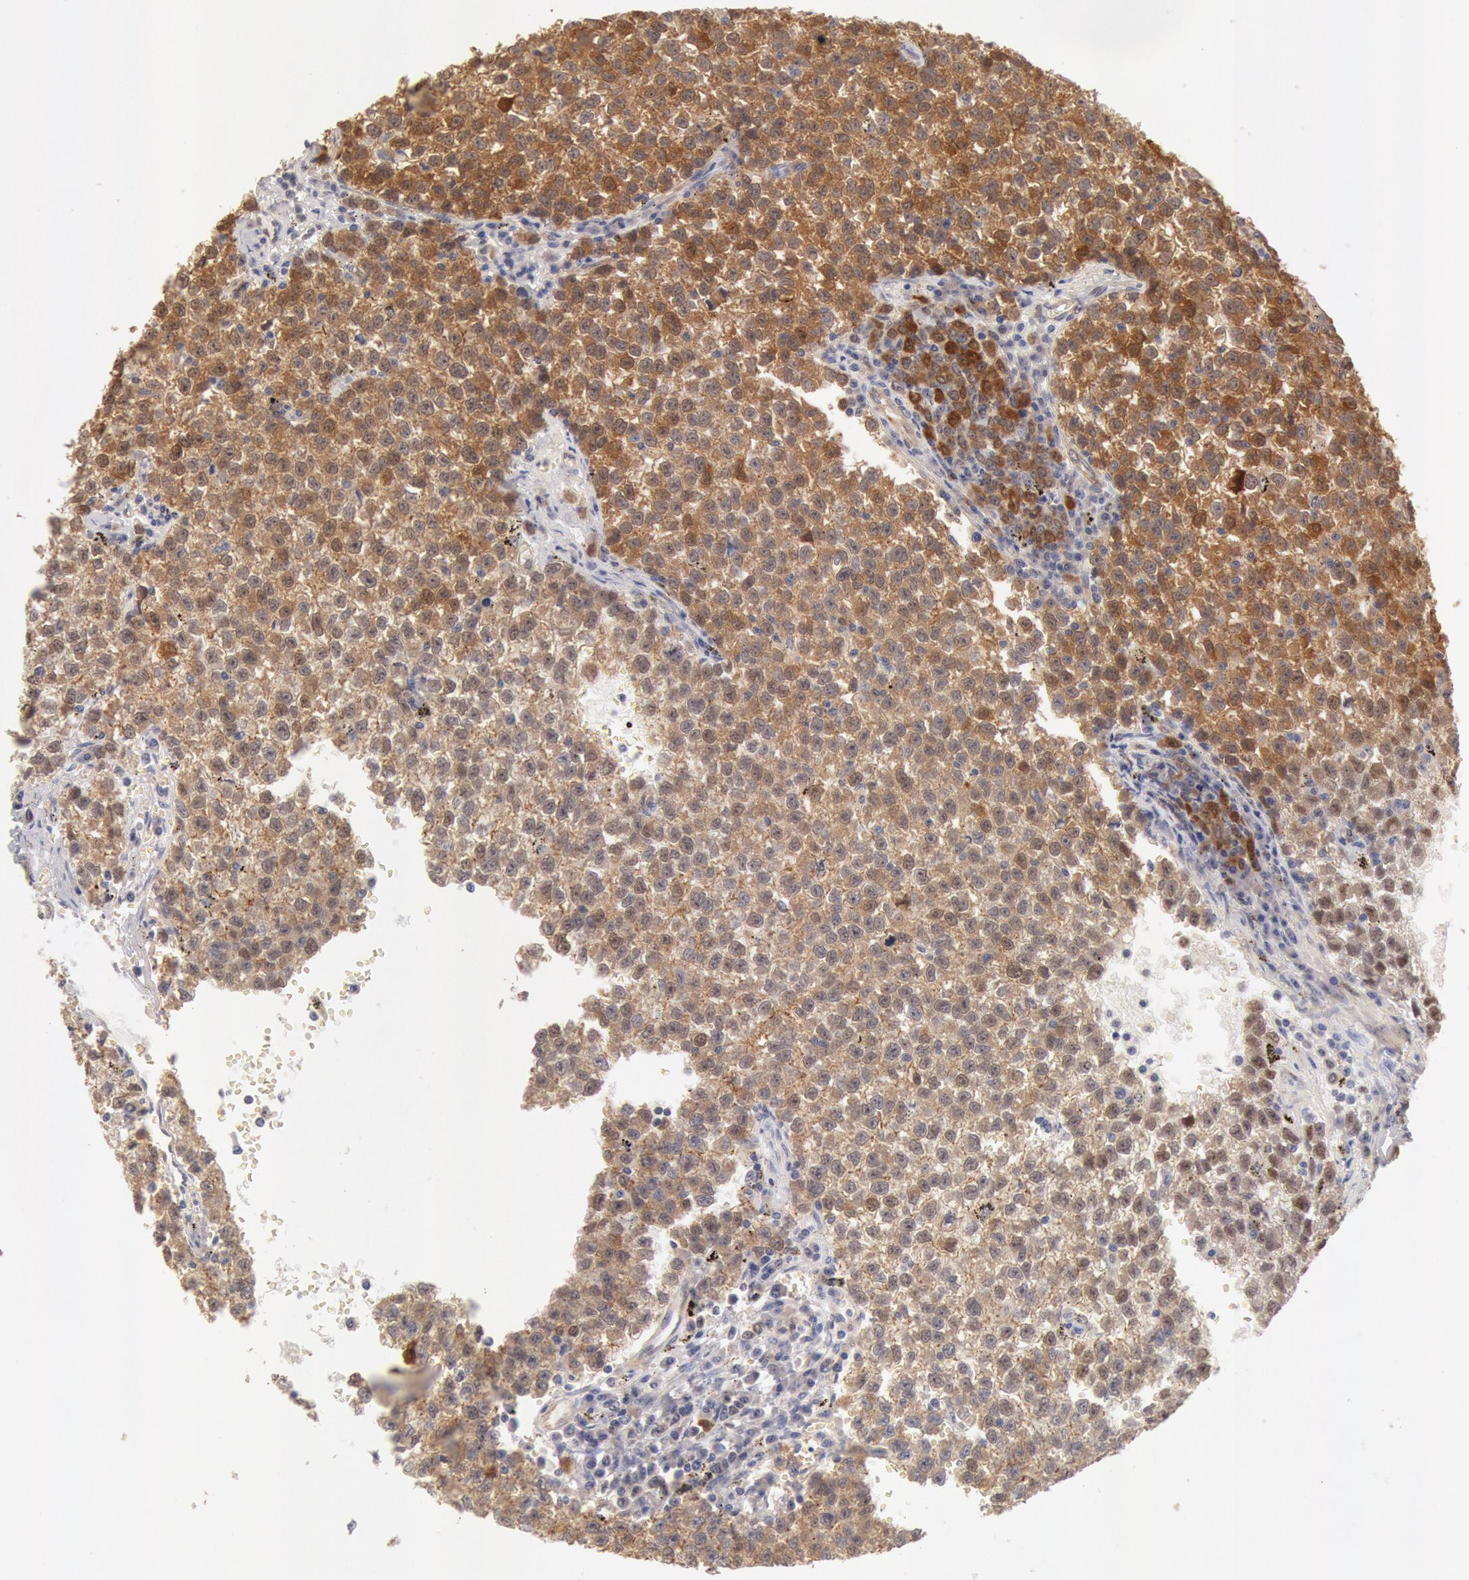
{"staining": {"intensity": "moderate", "quantity": ">75%", "location": "cytoplasmic/membranous"}, "tissue": "testis cancer", "cell_type": "Tumor cells", "image_type": "cancer", "snomed": [{"axis": "morphology", "description": "Seminoma, NOS"}, {"axis": "topography", "description": "Testis"}], "caption": "A brown stain highlights moderate cytoplasmic/membranous staining of a protein in human testis seminoma tumor cells. (IHC, brightfield microscopy, high magnification).", "gene": "DNAJA1", "patient": {"sex": "male", "age": 35}}